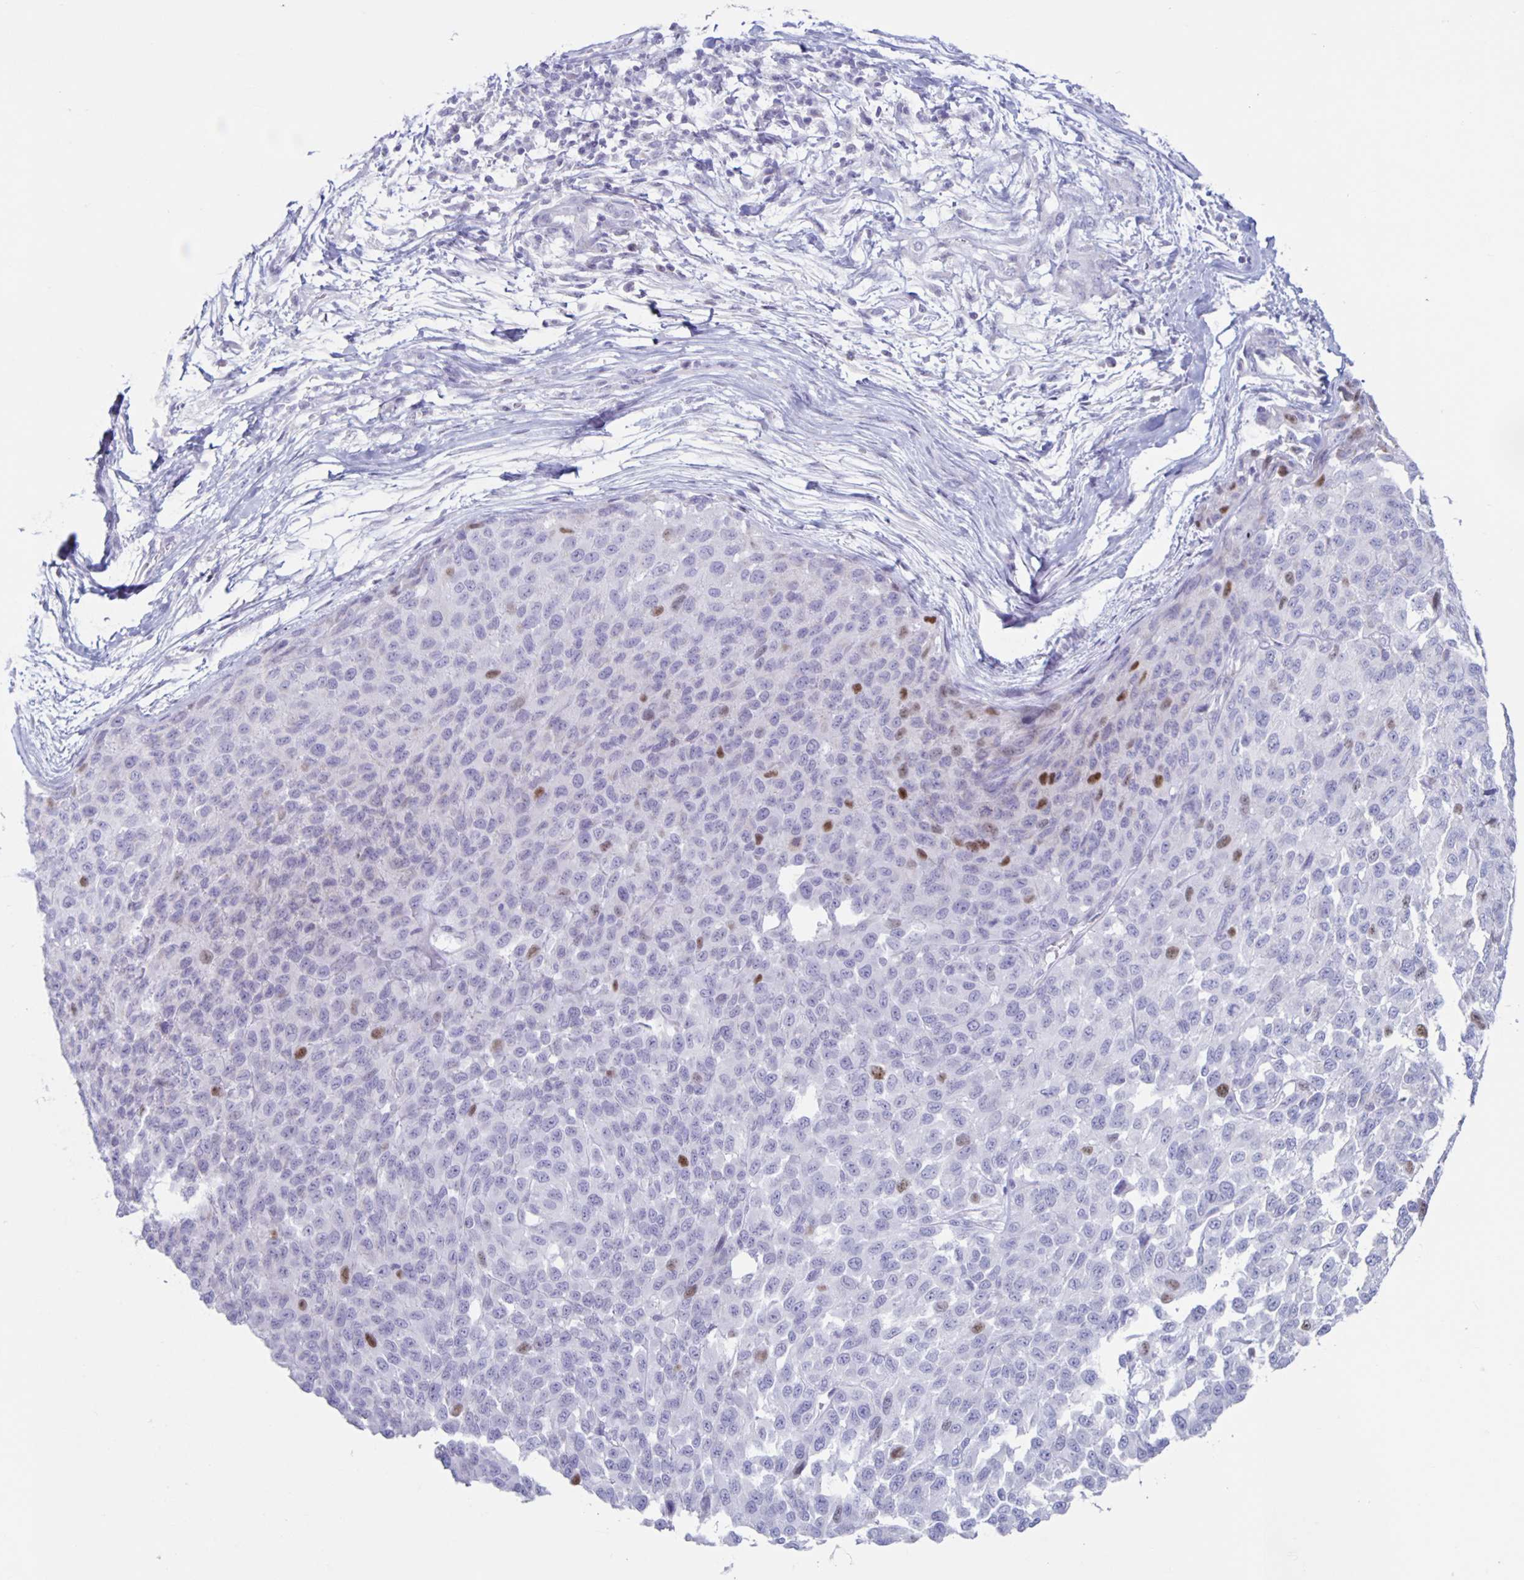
{"staining": {"intensity": "moderate", "quantity": "<25%", "location": "nuclear"}, "tissue": "melanoma", "cell_type": "Tumor cells", "image_type": "cancer", "snomed": [{"axis": "morphology", "description": "Malignant melanoma, NOS"}, {"axis": "topography", "description": "Skin"}], "caption": "DAB (3,3'-diaminobenzidine) immunohistochemical staining of human melanoma reveals moderate nuclear protein staining in about <25% of tumor cells. (Brightfield microscopy of DAB IHC at high magnification).", "gene": "CT45A5", "patient": {"sex": "male", "age": 62}}